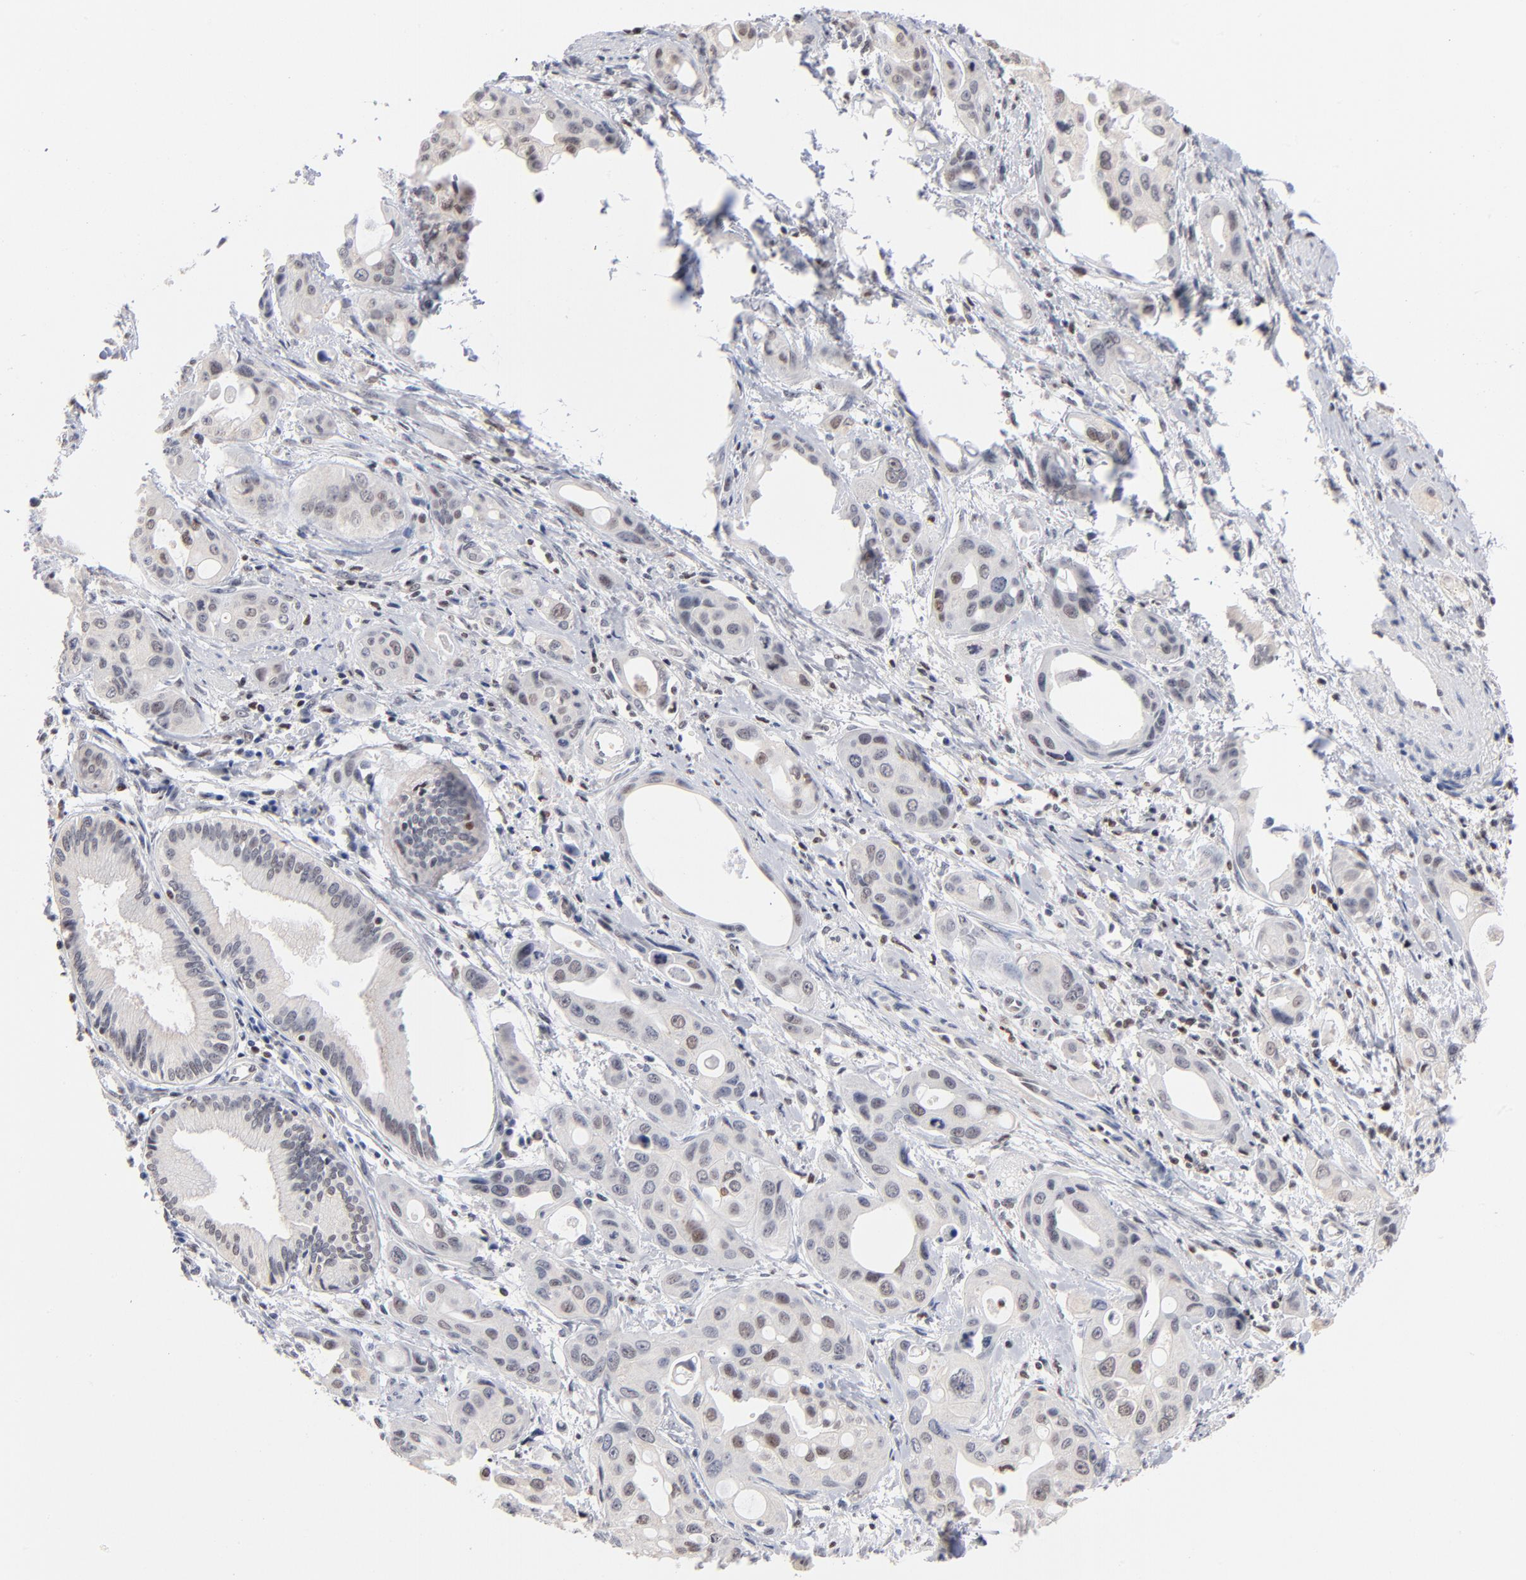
{"staining": {"intensity": "weak", "quantity": "<25%", "location": "nuclear"}, "tissue": "pancreatic cancer", "cell_type": "Tumor cells", "image_type": "cancer", "snomed": [{"axis": "morphology", "description": "Adenocarcinoma, NOS"}, {"axis": "topography", "description": "Pancreas"}], "caption": "This is a image of immunohistochemistry staining of adenocarcinoma (pancreatic), which shows no positivity in tumor cells.", "gene": "MAX", "patient": {"sex": "female", "age": 60}}